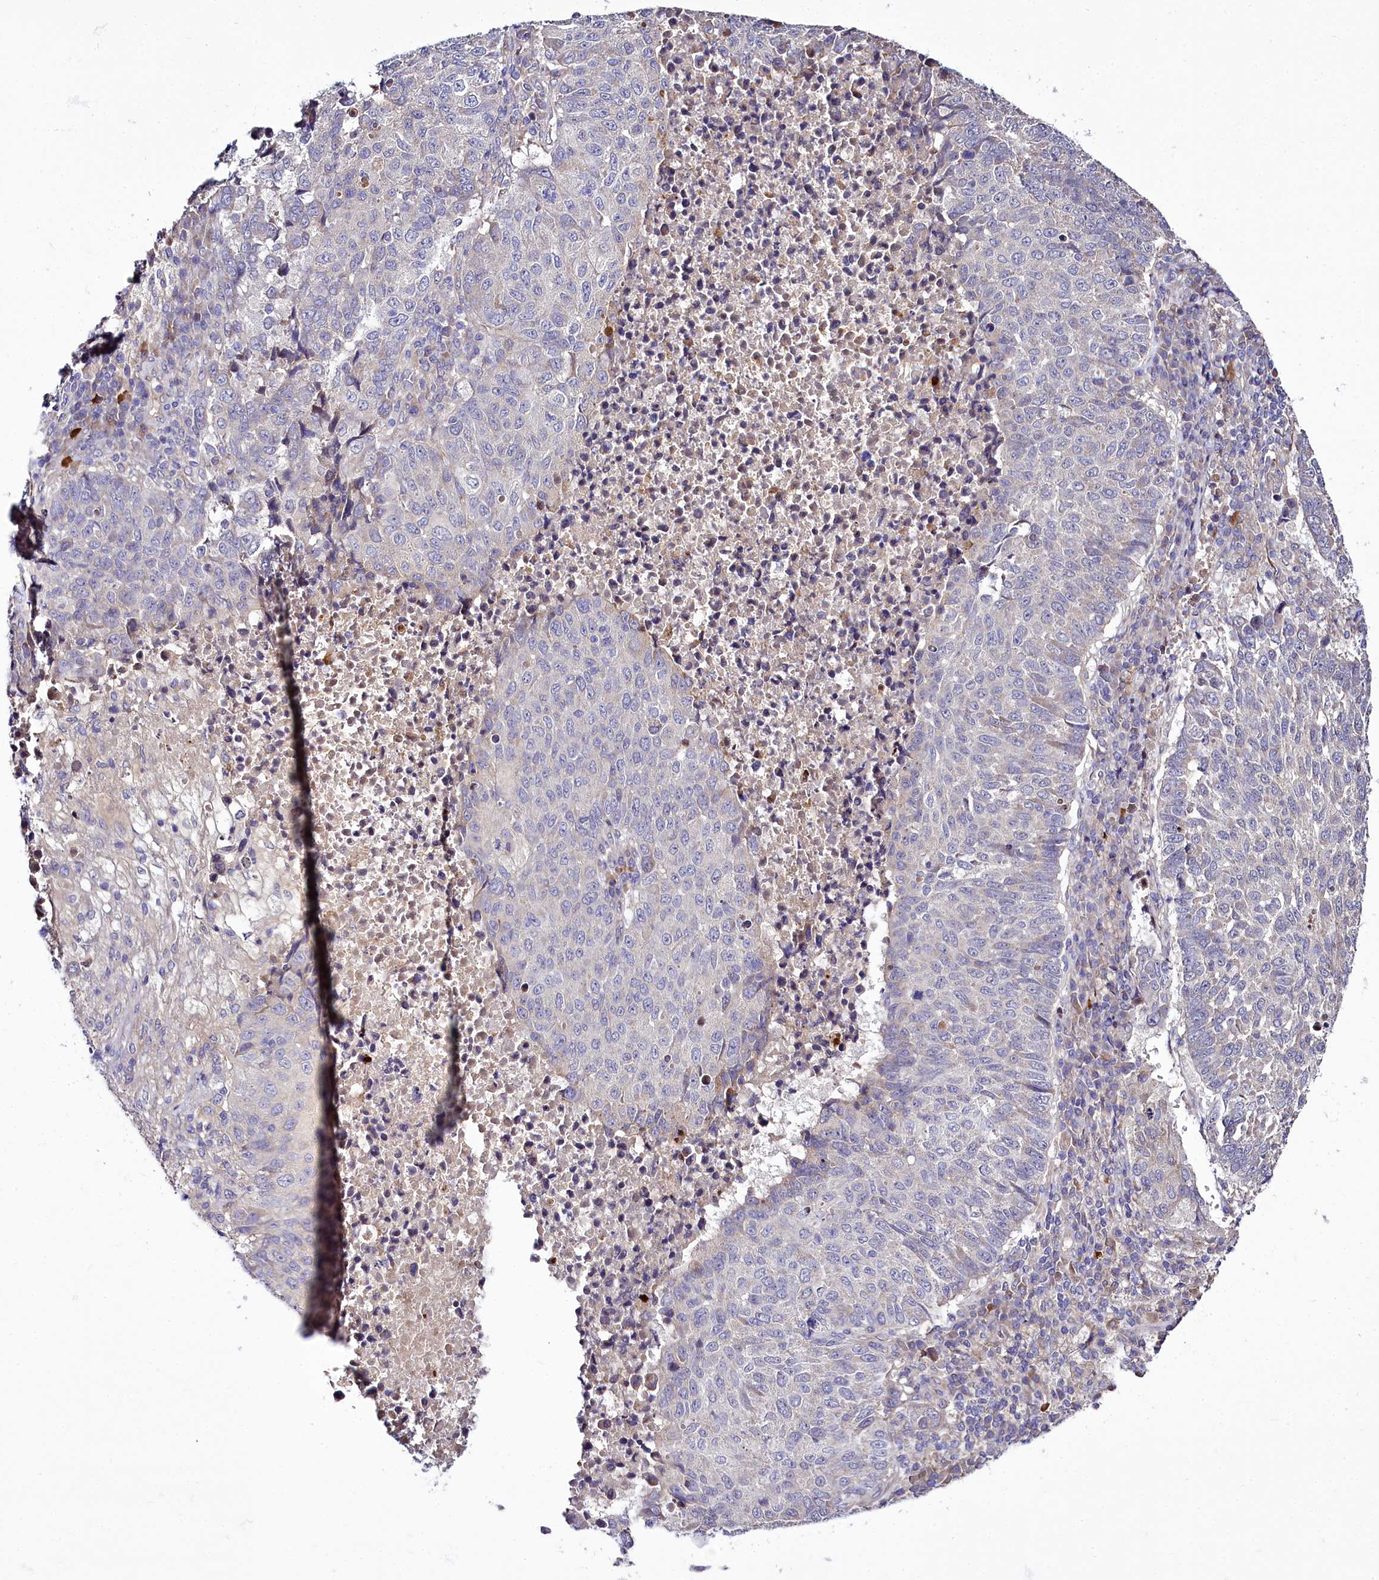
{"staining": {"intensity": "negative", "quantity": "none", "location": "none"}, "tissue": "lung cancer", "cell_type": "Tumor cells", "image_type": "cancer", "snomed": [{"axis": "morphology", "description": "Squamous cell carcinoma, NOS"}, {"axis": "topography", "description": "Lung"}], "caption": "High power microscopy photomicrograph of an immunohistochemistry (IHC) image of lung squamous cell carcinoma, revealing no significant staining in tumor cells. The staining was performed using DAB (3,3'-diaminobenzidine) to visualize the protein expression in brown, while the nuclei were stained in blue with hematoxylin (Magnification: 20x).", "gene": "ZC3H12C", "patient": {"sex": "male", "age": 73}}